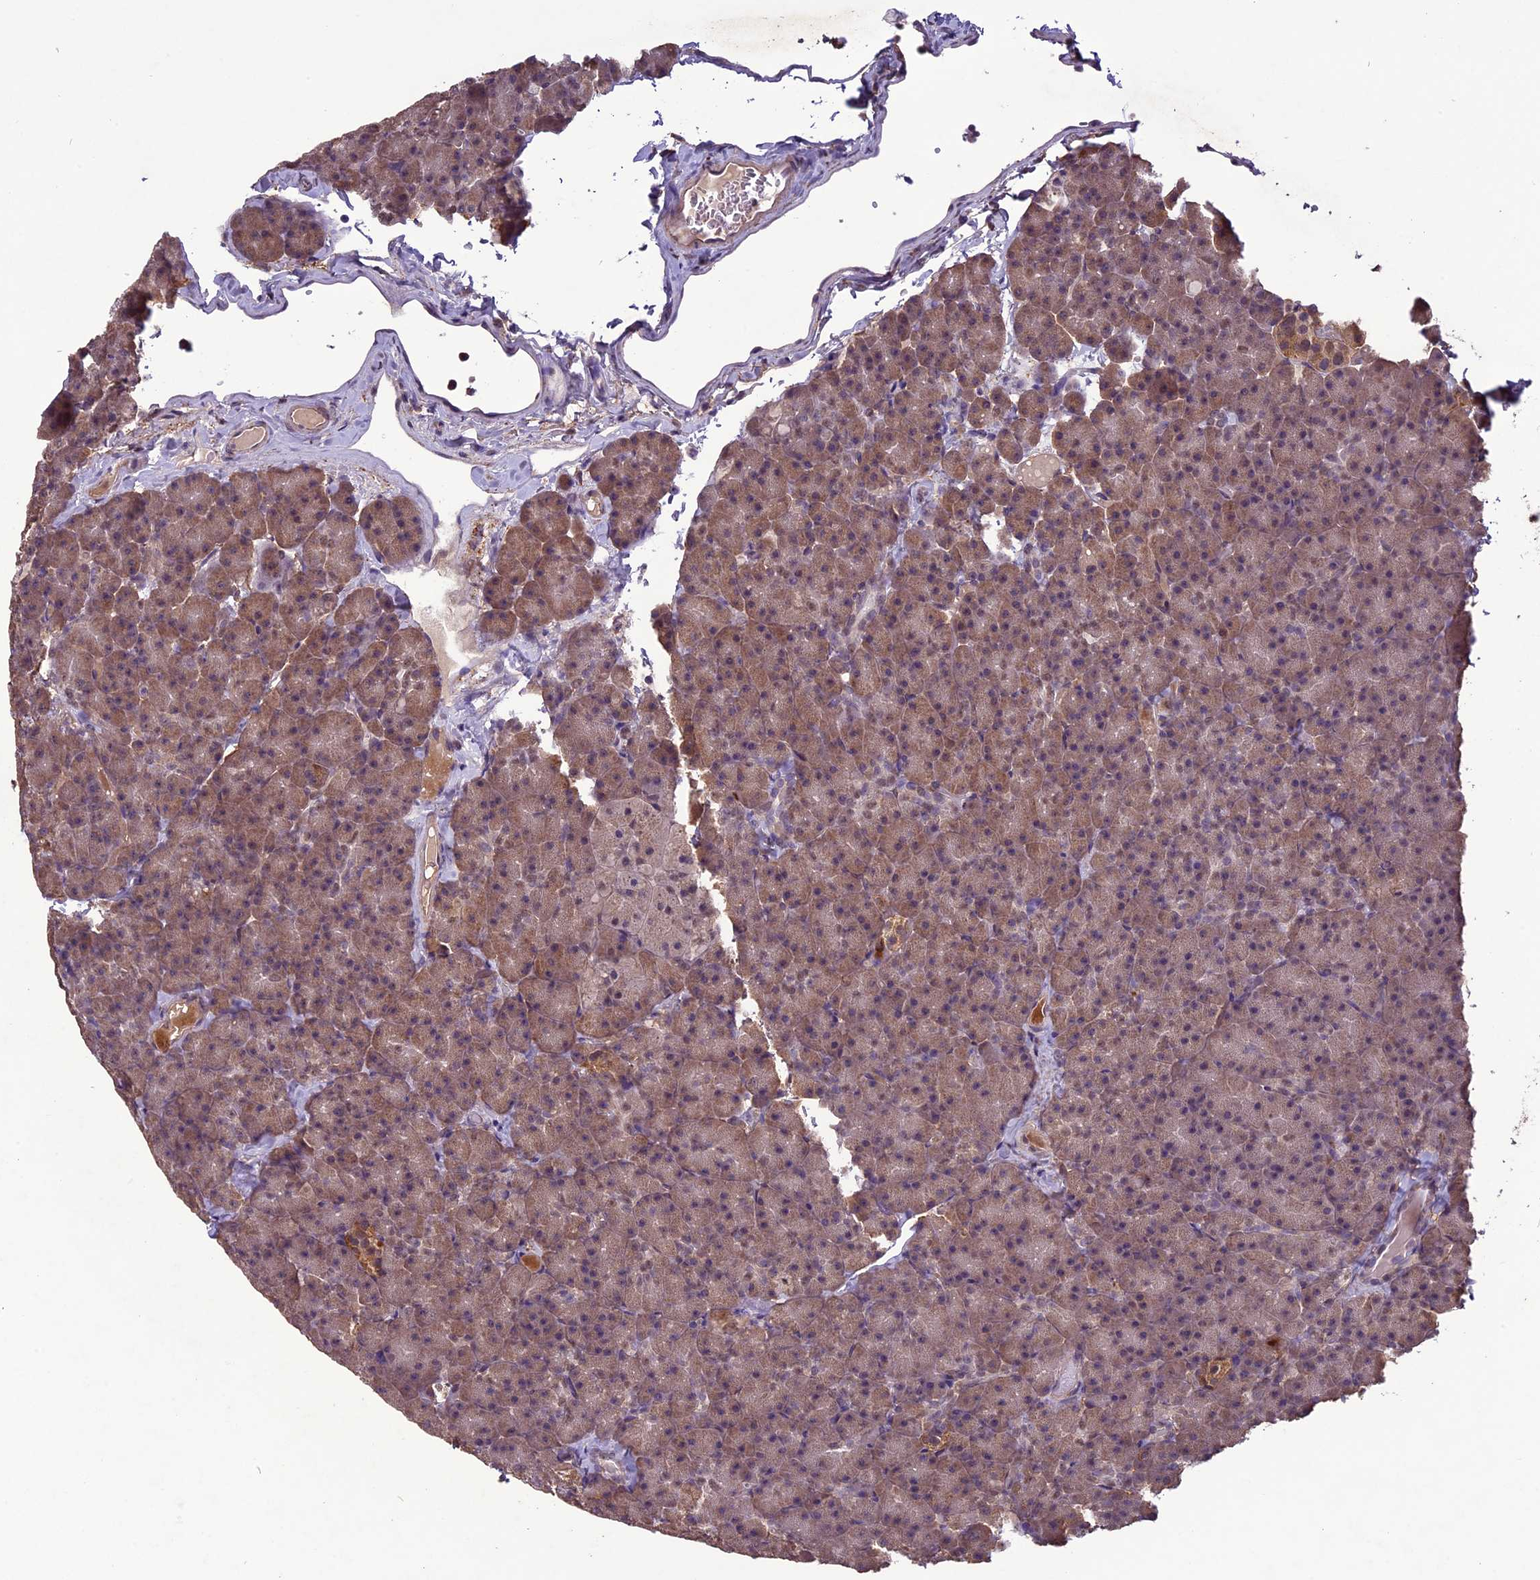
{"staining": {"intensity": "moderate", "quantity": ">75%", "location": "cytoplasmic/membranous,nuclear"}, "tissue": "pancreas", "cell_type": "Exocrine glandular cells", "image_type": "normal", "snomed": [{"axis": "morphology", "description": "Normal tissue, NOS"}, {"axis": "topography", "description": "Pancreas"}], "caption": "High-power microscopy captured an immunohistochemistry photomicrograph of unremarkable pancreas, revealing moderate cytoplasmic/membranous,nuclear positivity in approximately >75% of exocrine glandular cells.", "gene": "C3orf70", "patient": {"sex": "male", "age": 36}}